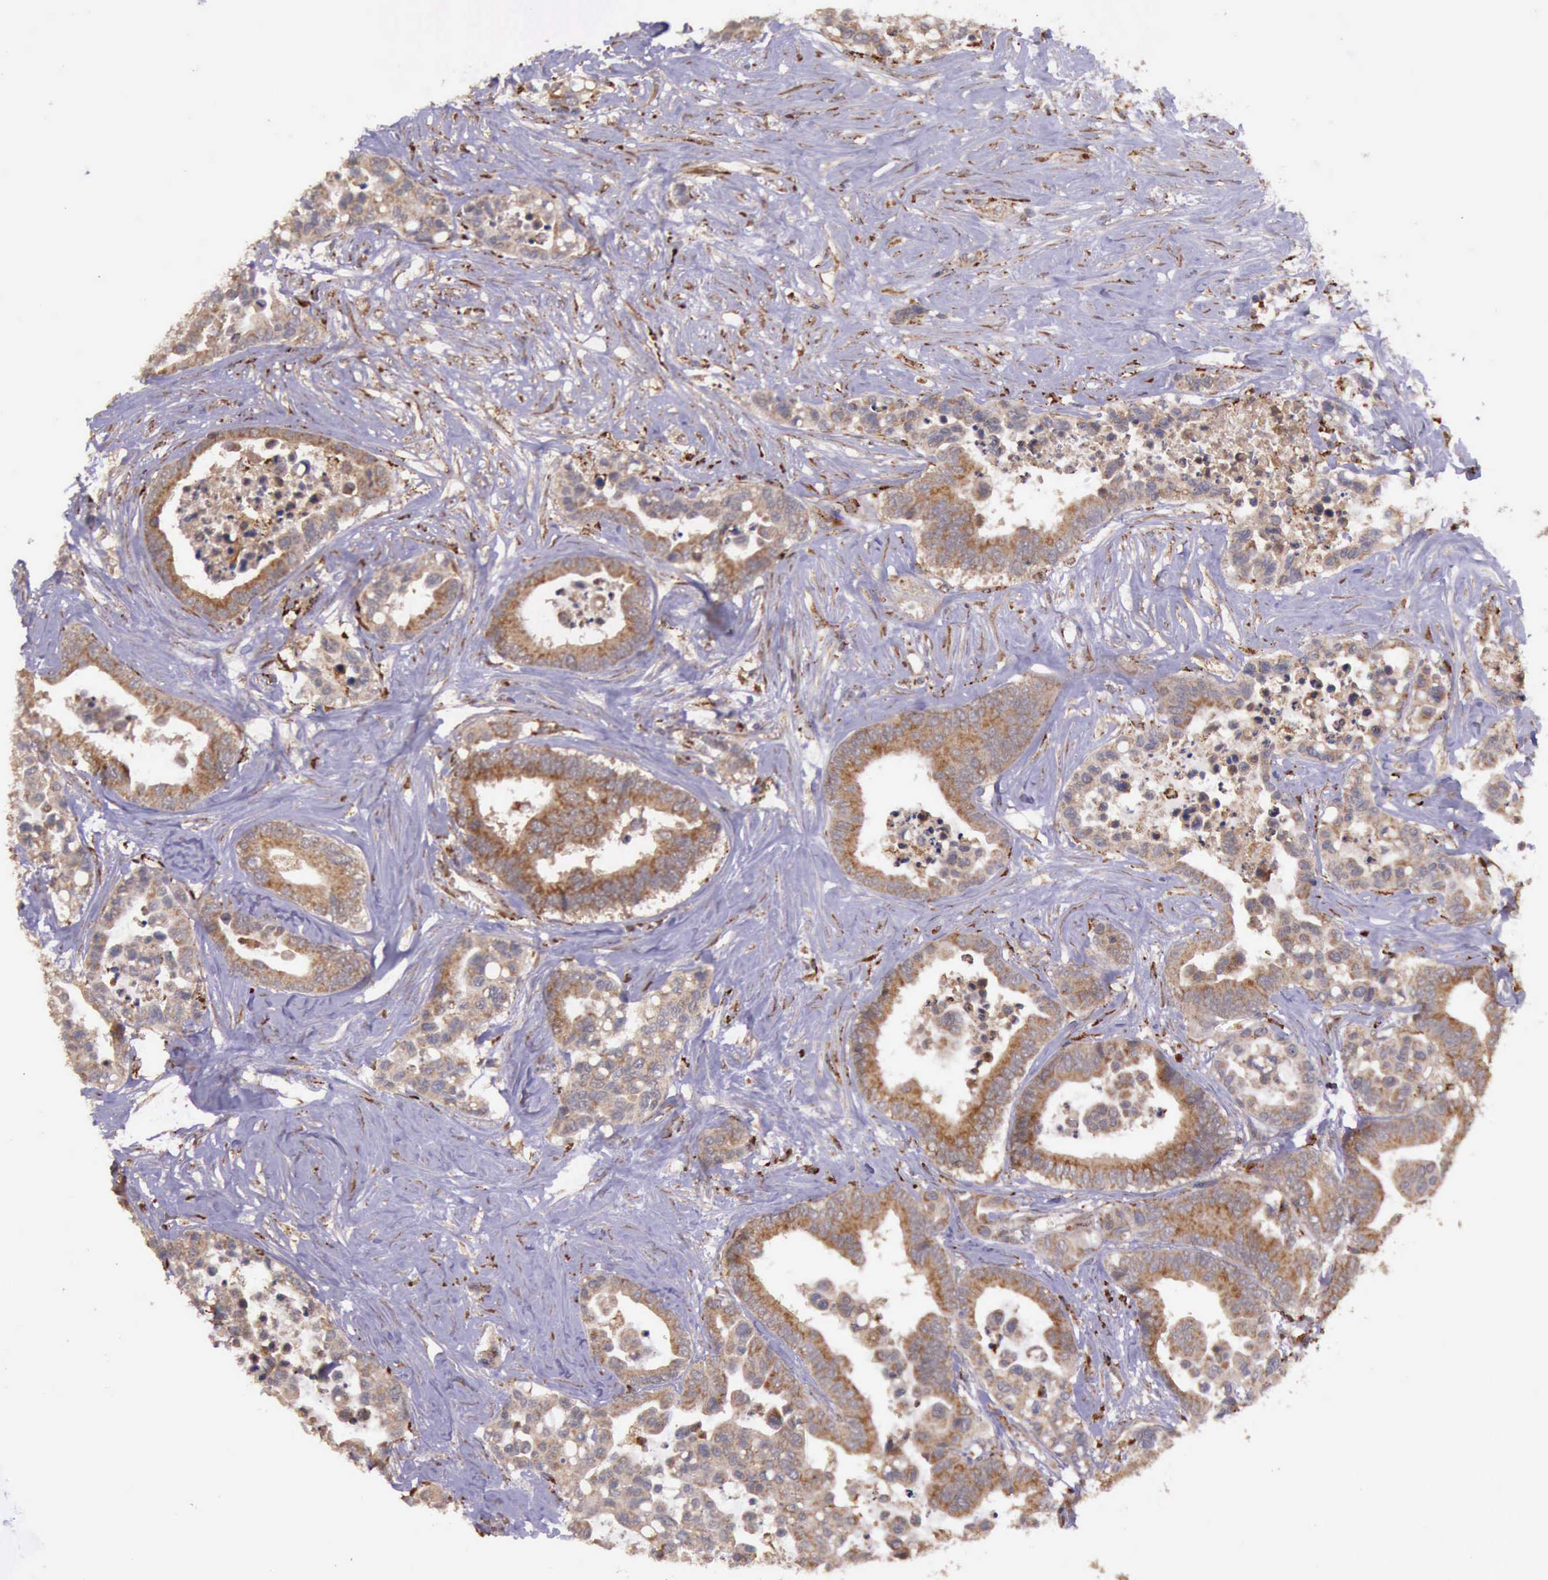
{"staining": {"intensity": "moderate", "quantity": ">75%", "location": "cytoplasmic/membranous"}, "tissue": "colorectal cancer", "cell_type": "Tumor cells", "image_type": "cancer", "snomed": [{"axis": "morphology", "description": "Adenocarcinoma, NOS"}, {"axis": "topography", "description": "Colon"}], "caption": "Human colorectal adenocarcinoma stained for a protein (brown) shows moderate cytoplasmic/membranous positive expression in about >75% of tumor cells.", "gene": "ARMCX3", "patient": {"sex": "male", "age": 82}}